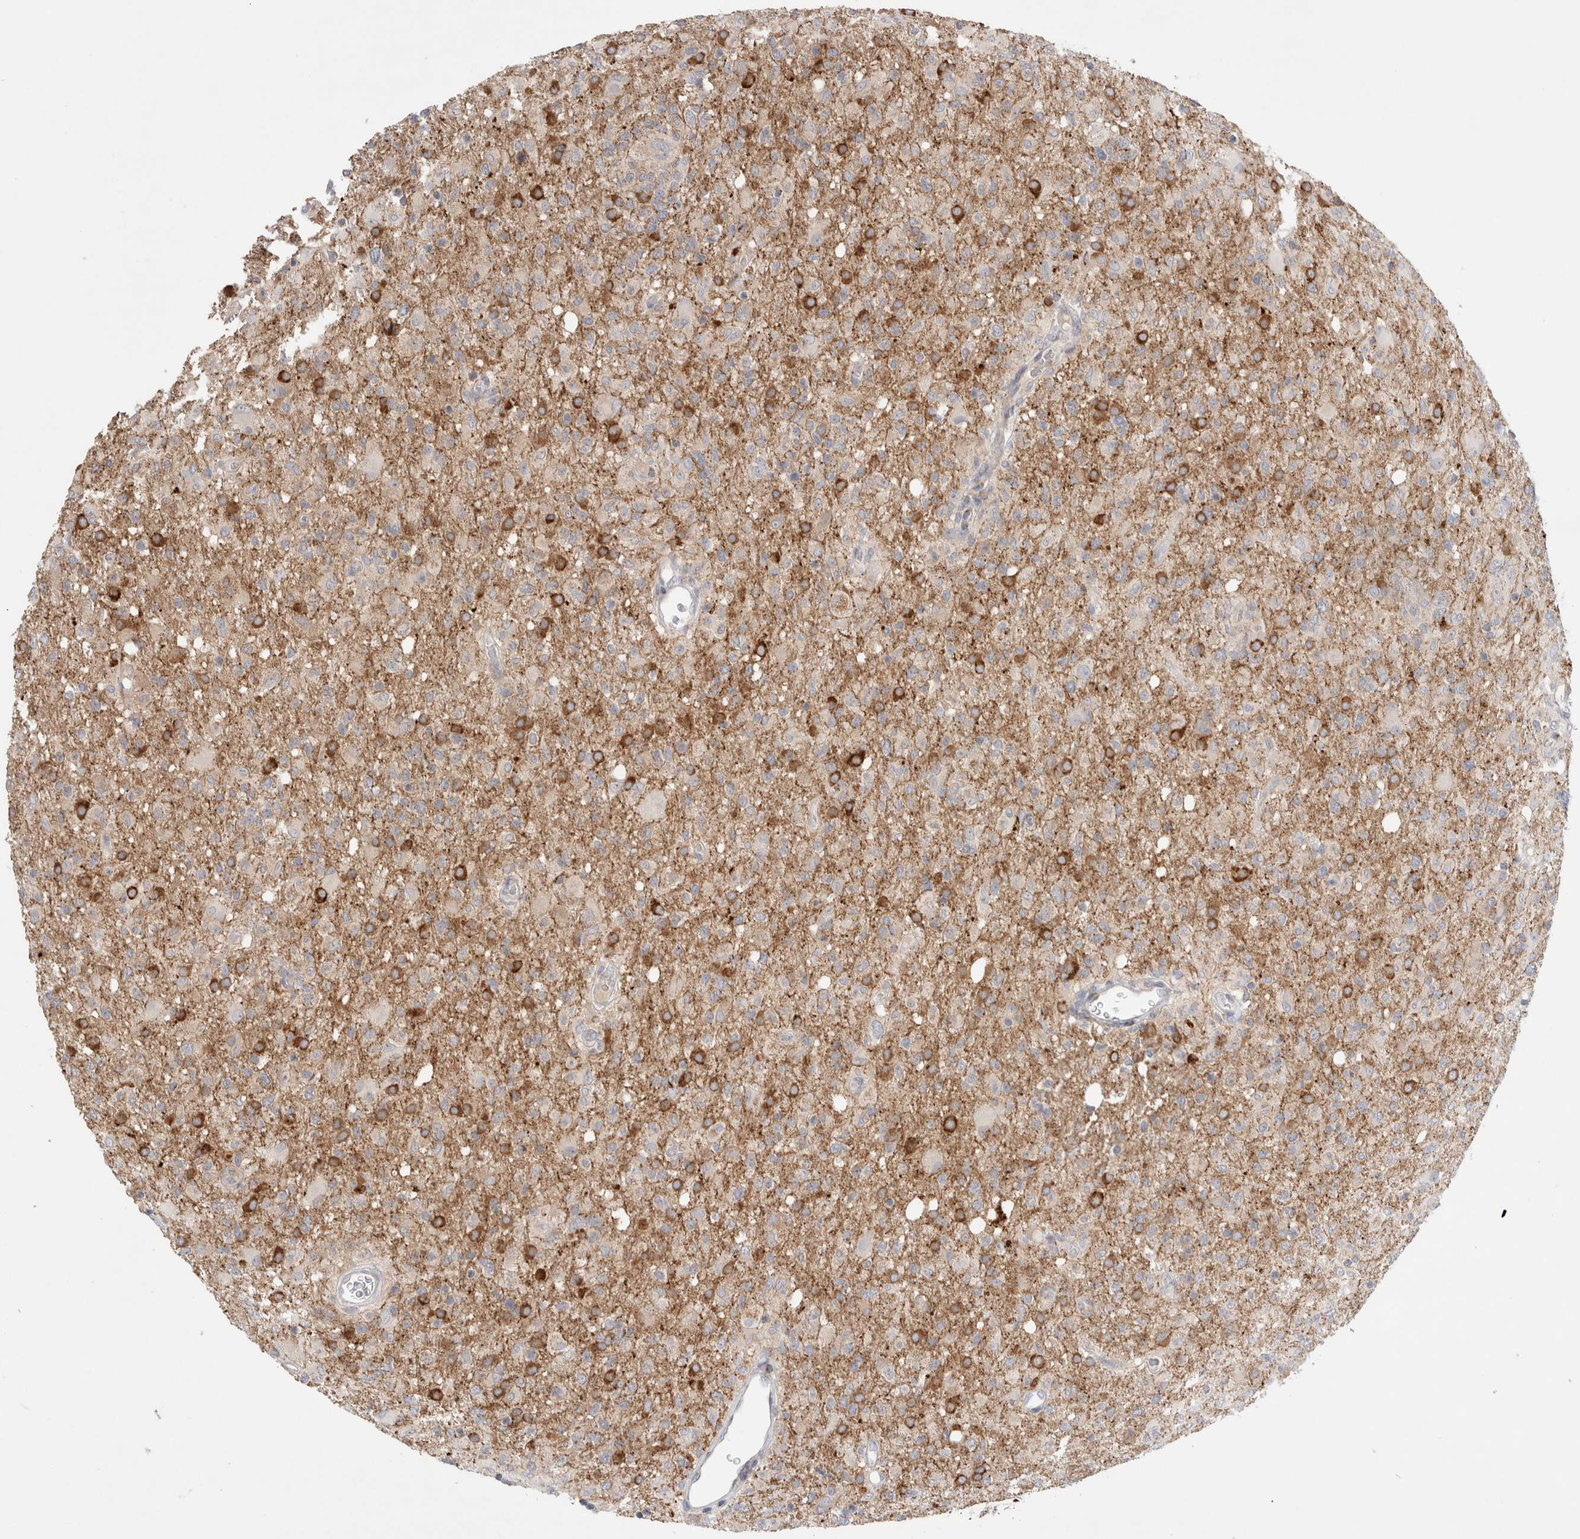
{"staining": {"intensity": "weak", "quantity": "25%-75%", "location": "cytoplasmic/membranous"}, "tissue": "glioma", "cell_type": "Tumor cells", "image_type": "cancer", "snomed": [{"axis": "morphology", "description": "Glioma, malignant, High grade"}, {"axis": "topography", "description": "Brain"}], "caption": "The micrograph reveals immunohistochemical staining of glioma. There is weak cytoplasmic/membranous expression is present in about 25%-75% of tumor cells.", "gene": "CHADL", "patient": {"sex": "female", "age": 57}}